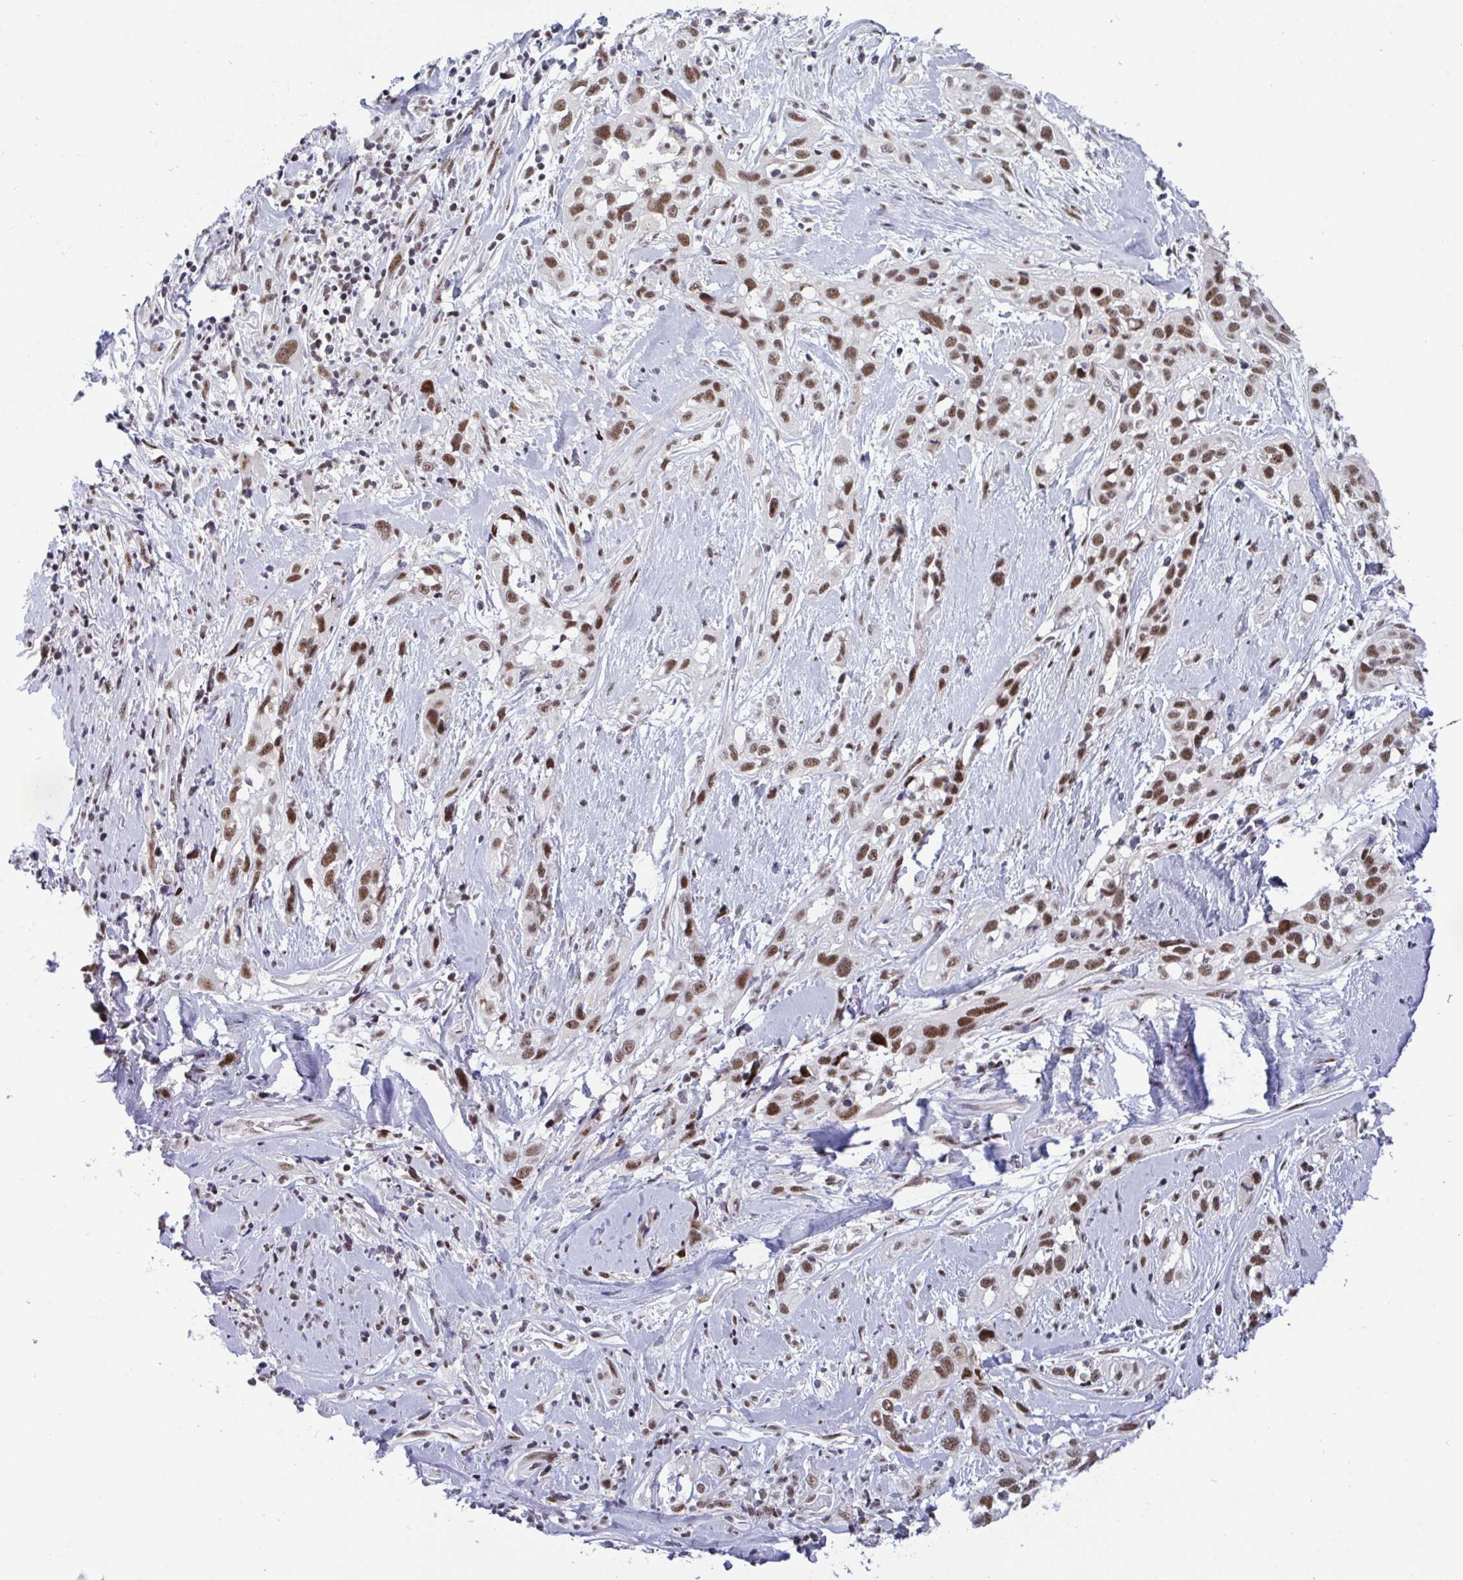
{"staining": {"intensity": "moderate", "quantity": ">75%", "location": "nuclear"}, "tissue": "skin cancer", "cell_type": "Tumor cells", "image_type": "cancer", "snomed": [{"axis": "morphology", "description": "Squamous cell carcinoma, NOS"}, {"axis": "topography", "description": "Skin"}], "caption": "Brown immunohistochemical staining in skin cancer reveals moderate nuclear staining in approximately >75% of tumor cells.", "gene": "WBP11", "patient": {"sex": "male", "age": 82}}